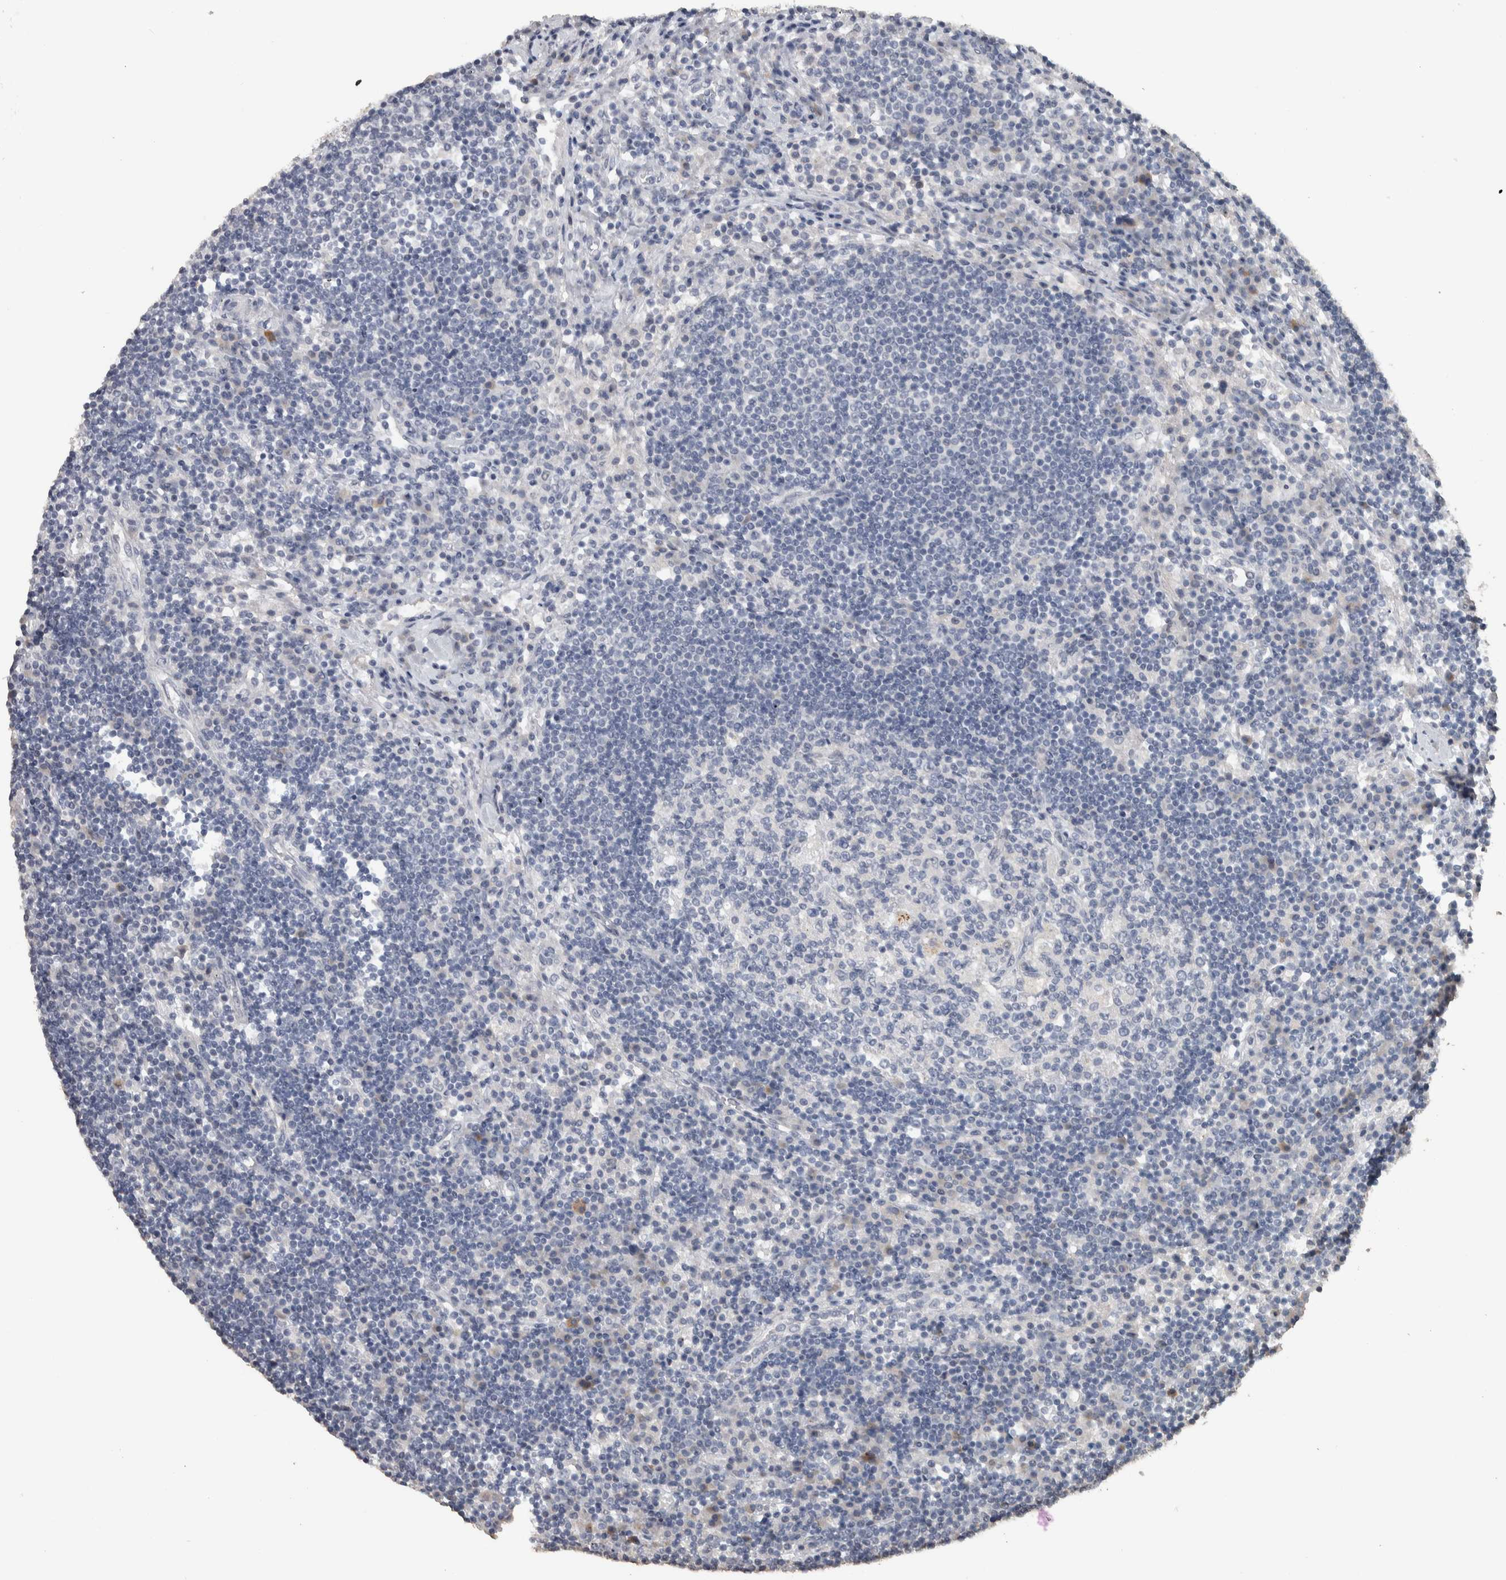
{"staining": {"intensity": "negative", "quantity": "none", "location": "none"}, "tissue": "lymph node", "cell_type": "Germinal center cells", "image_type": "normal", "snomed": [{"axis": "morphology", "description": "Normal tissue, NOS"}, {"axis": "topography", "description": "Lymph node"}], "caption": "This is an immunohistochemistry micrograph of normal lymph node. There is no expression in germinal center cells.", "gene": "NECAB1", "patient": {"sex": "female", "age": 53}}